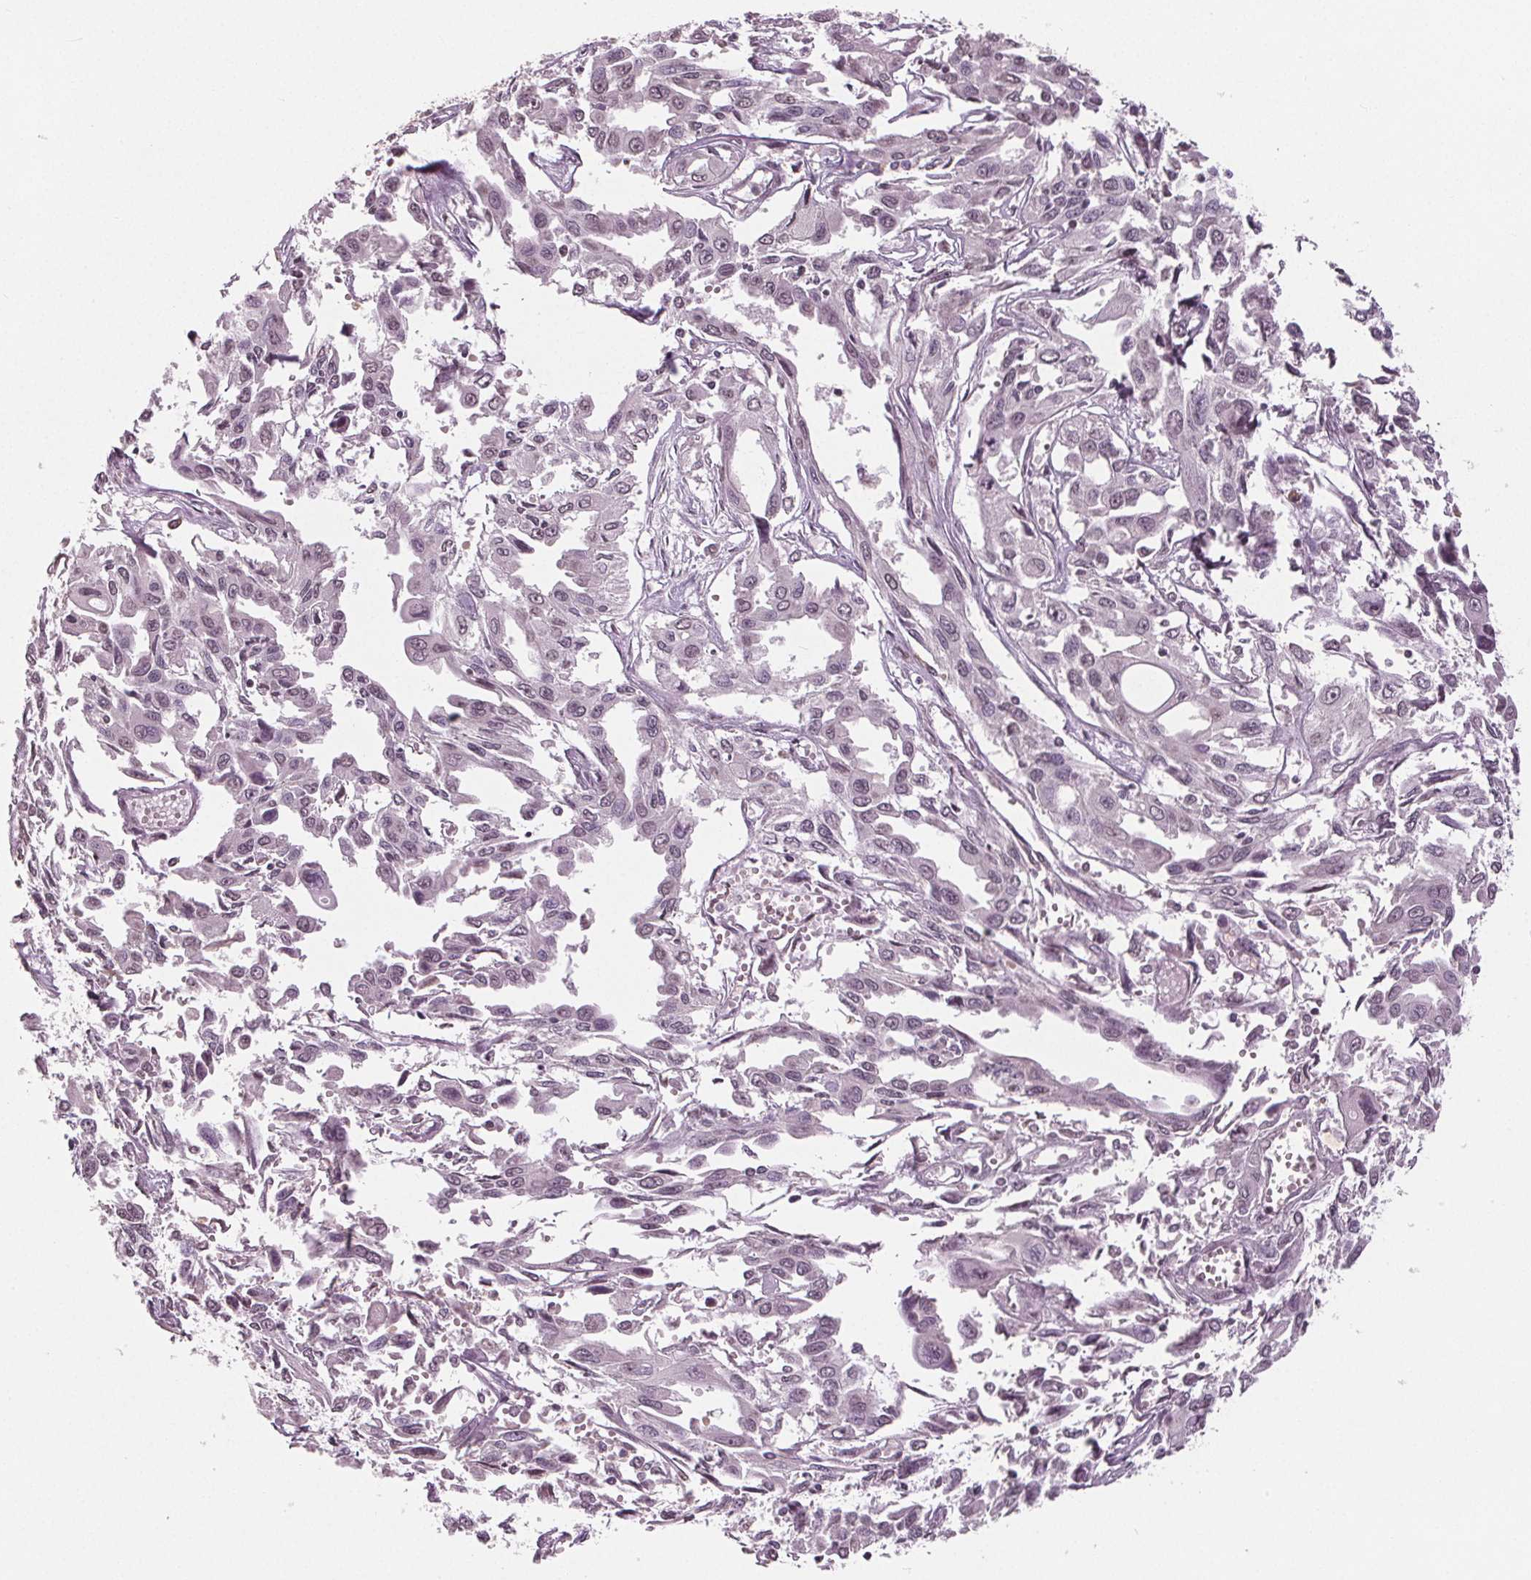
{"staining": {"intensity": "negative", "quantity": "none", "location": "none"}, "tissue": "pancreatic cancer", "cell_type": "Tumor cells", "image_type": "cancer", "snomed": [{"axis": "morphology", "description": "Adenocarcinoma, NOS"}, {"axis": "topography", "description": "Pancreas"}], "caption": "Tumor cells show no significant protein positivity in adenocarcinoma (pancreatic). (Immunohistochemistry (ihc), brightfield microscopy, high magnification).", "gene": "CXCL16", "patient": {"sex": "female", "age": 55}}